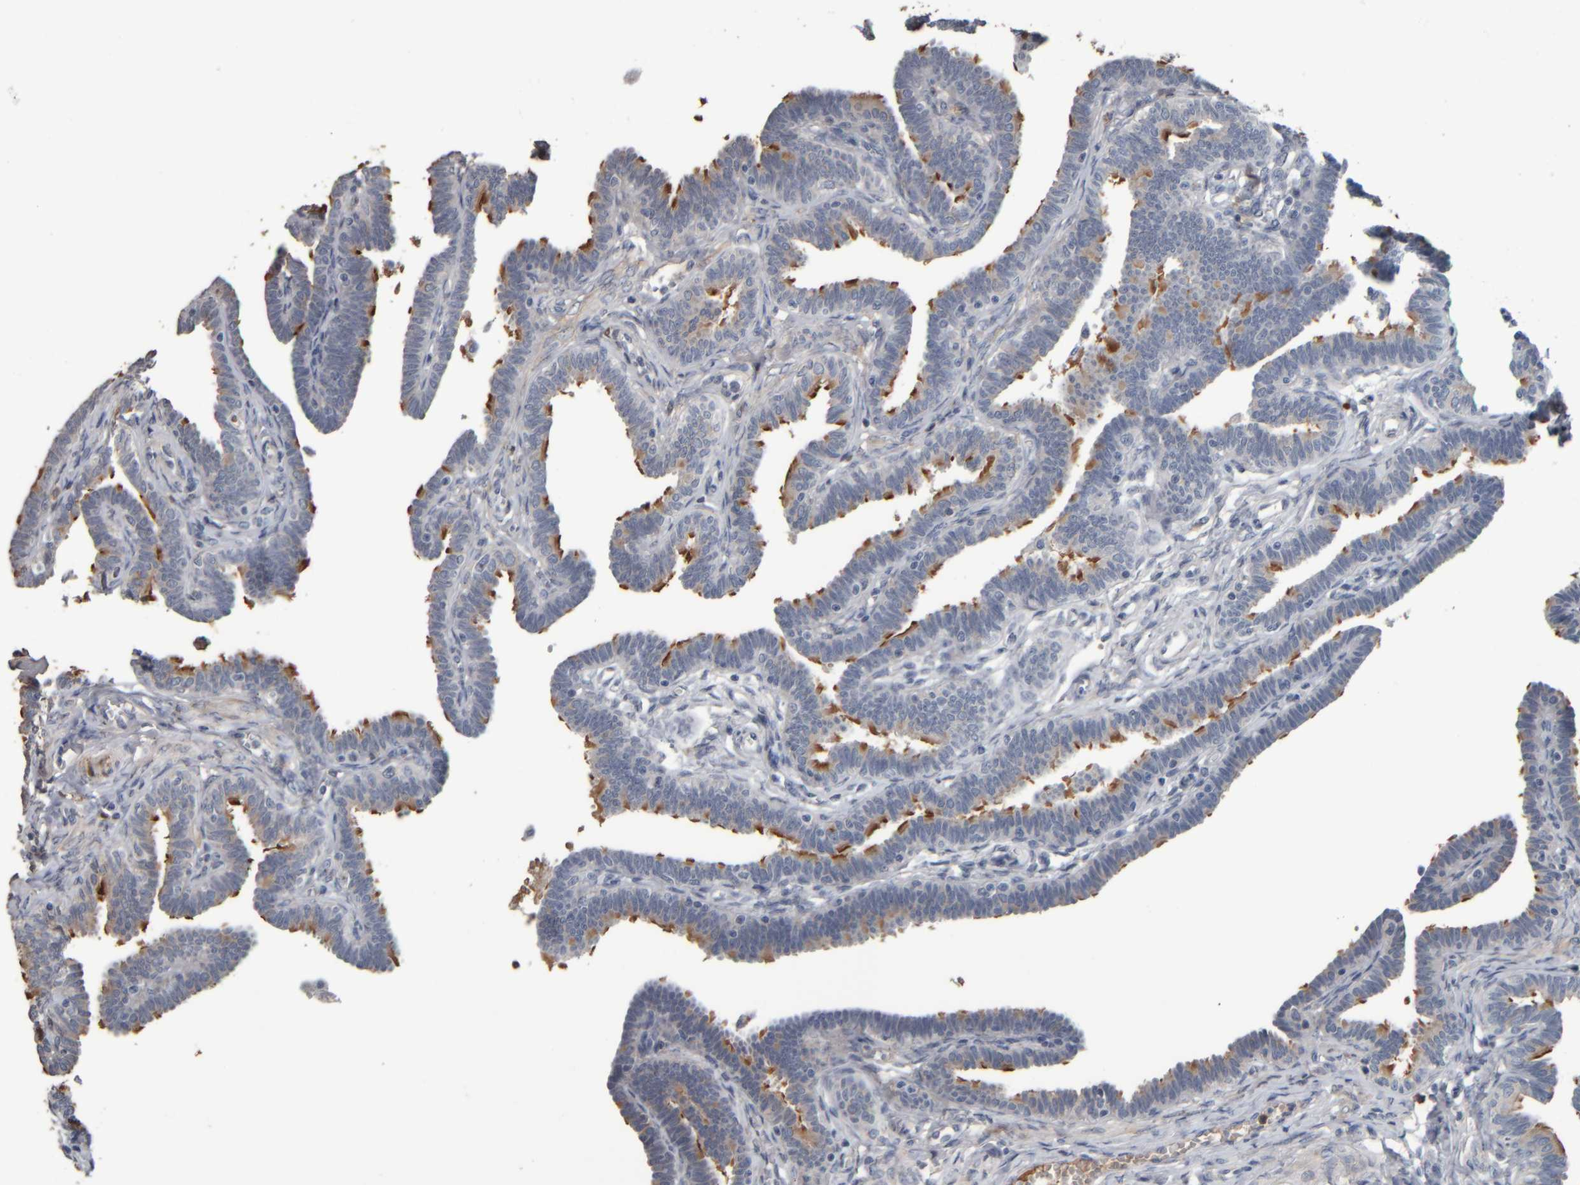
{"staining": {"intensity": "moderate", "quantity": "<25%", "location": "cytoplasmic/membranous"}, "tissue": "fallopian tube", "cell_type": "Glandular cells", "image_type": "normal", "snomed": [{"axis": "morphology", "description": "Normal tissue, NOS"}, {"axis": "topography", "description": "Fallopian tube"}, {"axis": "topography", "description": "Ovary"}], "caption": "Moderate cytoplasmic/membranous expression is seen in approximately <25% of glandular cells in unremarkable fallopian tube. The protein of interest is shown in brown color, while the nuclei are stained blue.", "gene": "CAVIN4", "patient": {"sex": "female", "age": 23}}